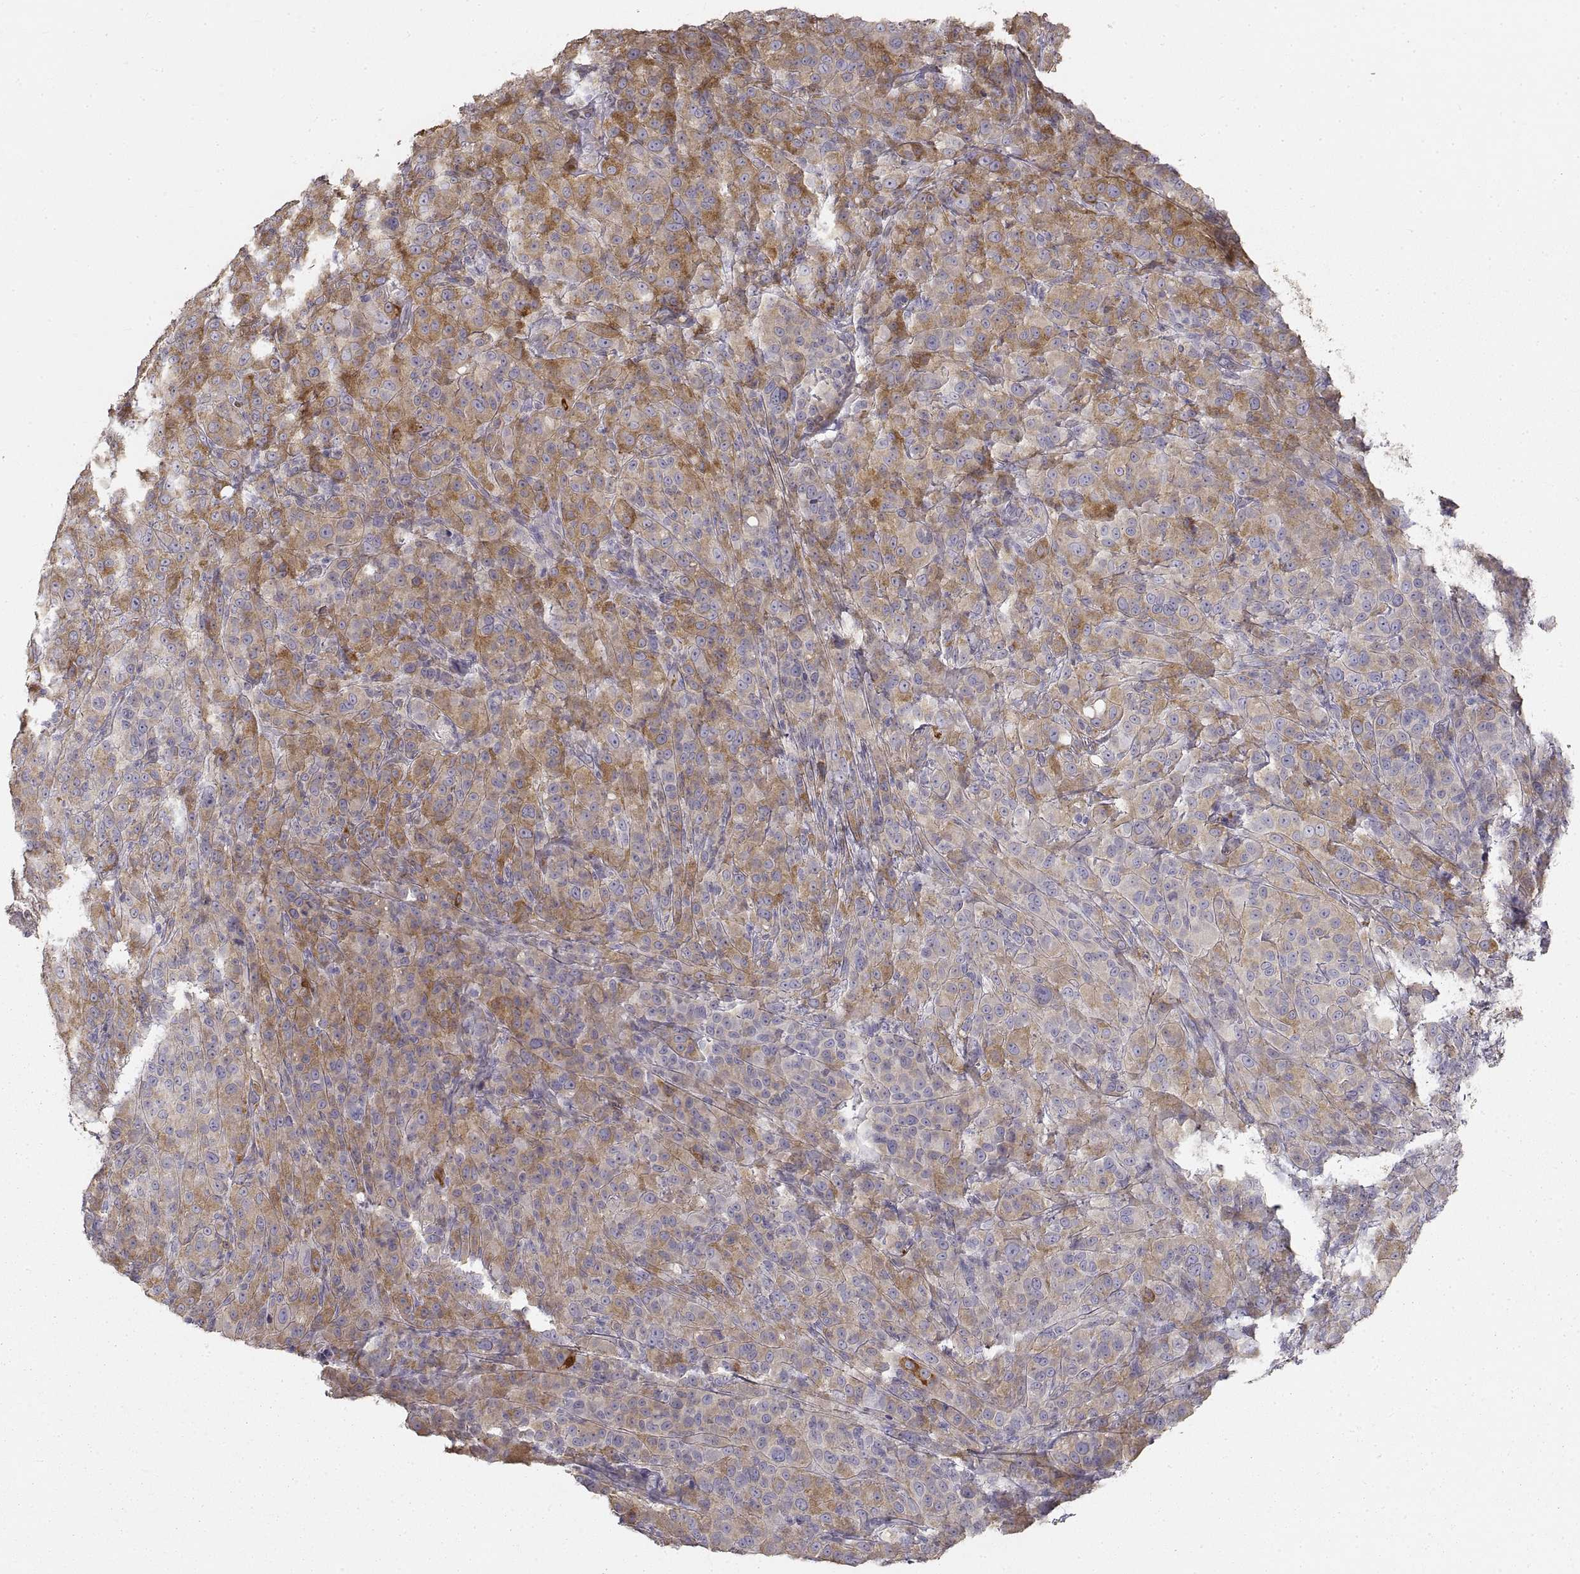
{"staining": {"intensity": "moderate", "quantity": "<25%", "location": "cytoplasmic/membranous"}, "tissue": "melanoma", "cell_type": "Tumor cells", "image_type": "cancer", "snomed": [{"axis": "morphology", "description": "Malignant melanoma, NOS"}, {"axis": "topography", "description": "Skin"}], "caption": "Protein positivity by immunohistochemistry demonstrates moderate cytoplasmic/membranous expression in about <25% of tumor cells in malignant melanoma.", "gene": "HSP90AB1", "patient": {"sex": "female", "age": 87}}